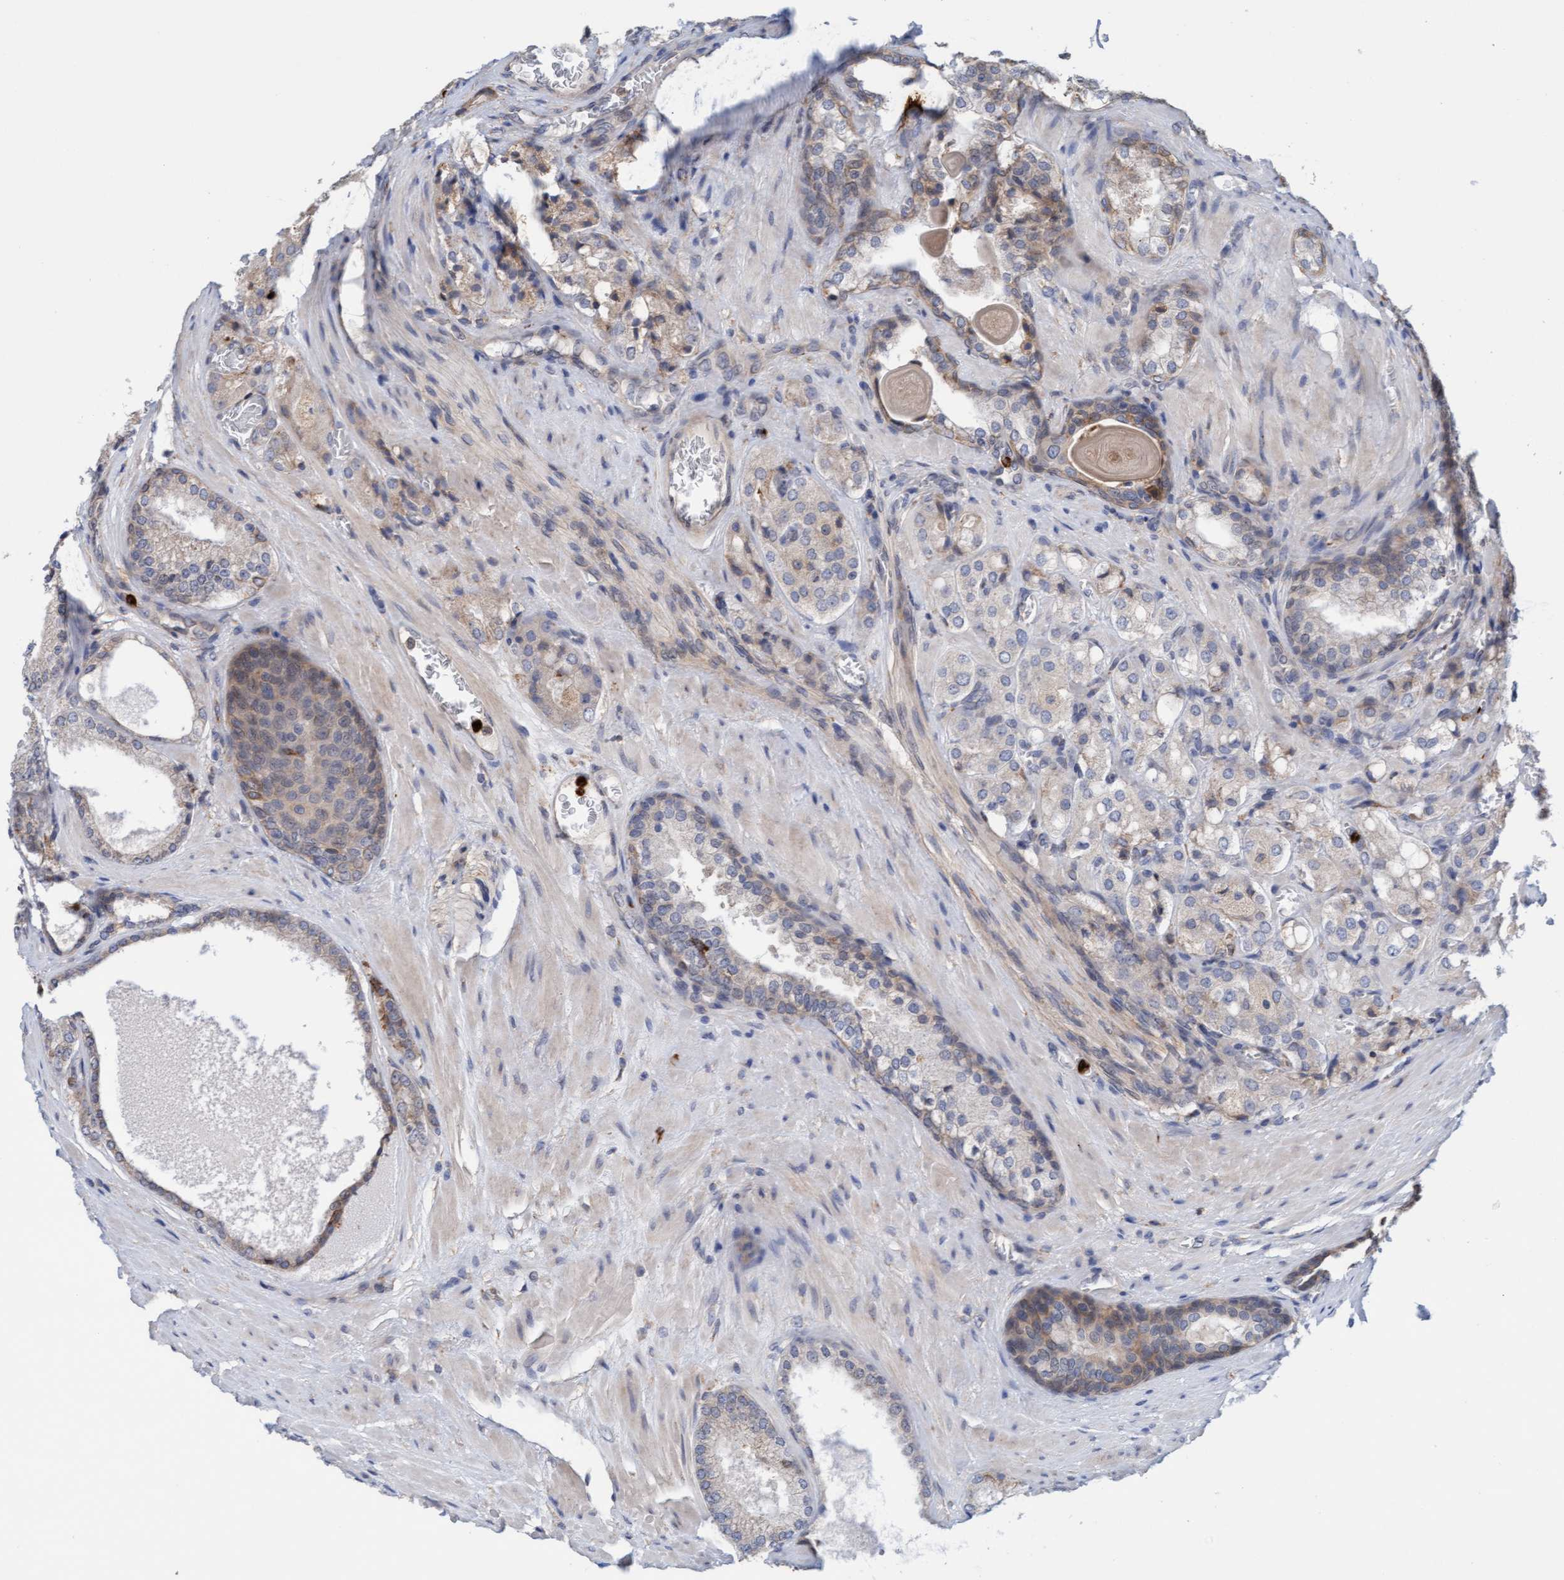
{"staining": {"intensity": "weak", "quantity": "<25%", "location": "cytoplasmic/membranous"}, "tissue": "prostate cancer", "cell_type": "Tumor cells", "image_type": "cancer", "snomed": [{"axis": "morphology", "description": "Adenocarcinoma, High grade"}, {"axis": "topography", "description": "Prostate"}], "caption": "Image shows no significant protein expression in tumor cells of prostate cancer.", "gene": "MMP8", "patient": {"sex": "male", "age": 65}}